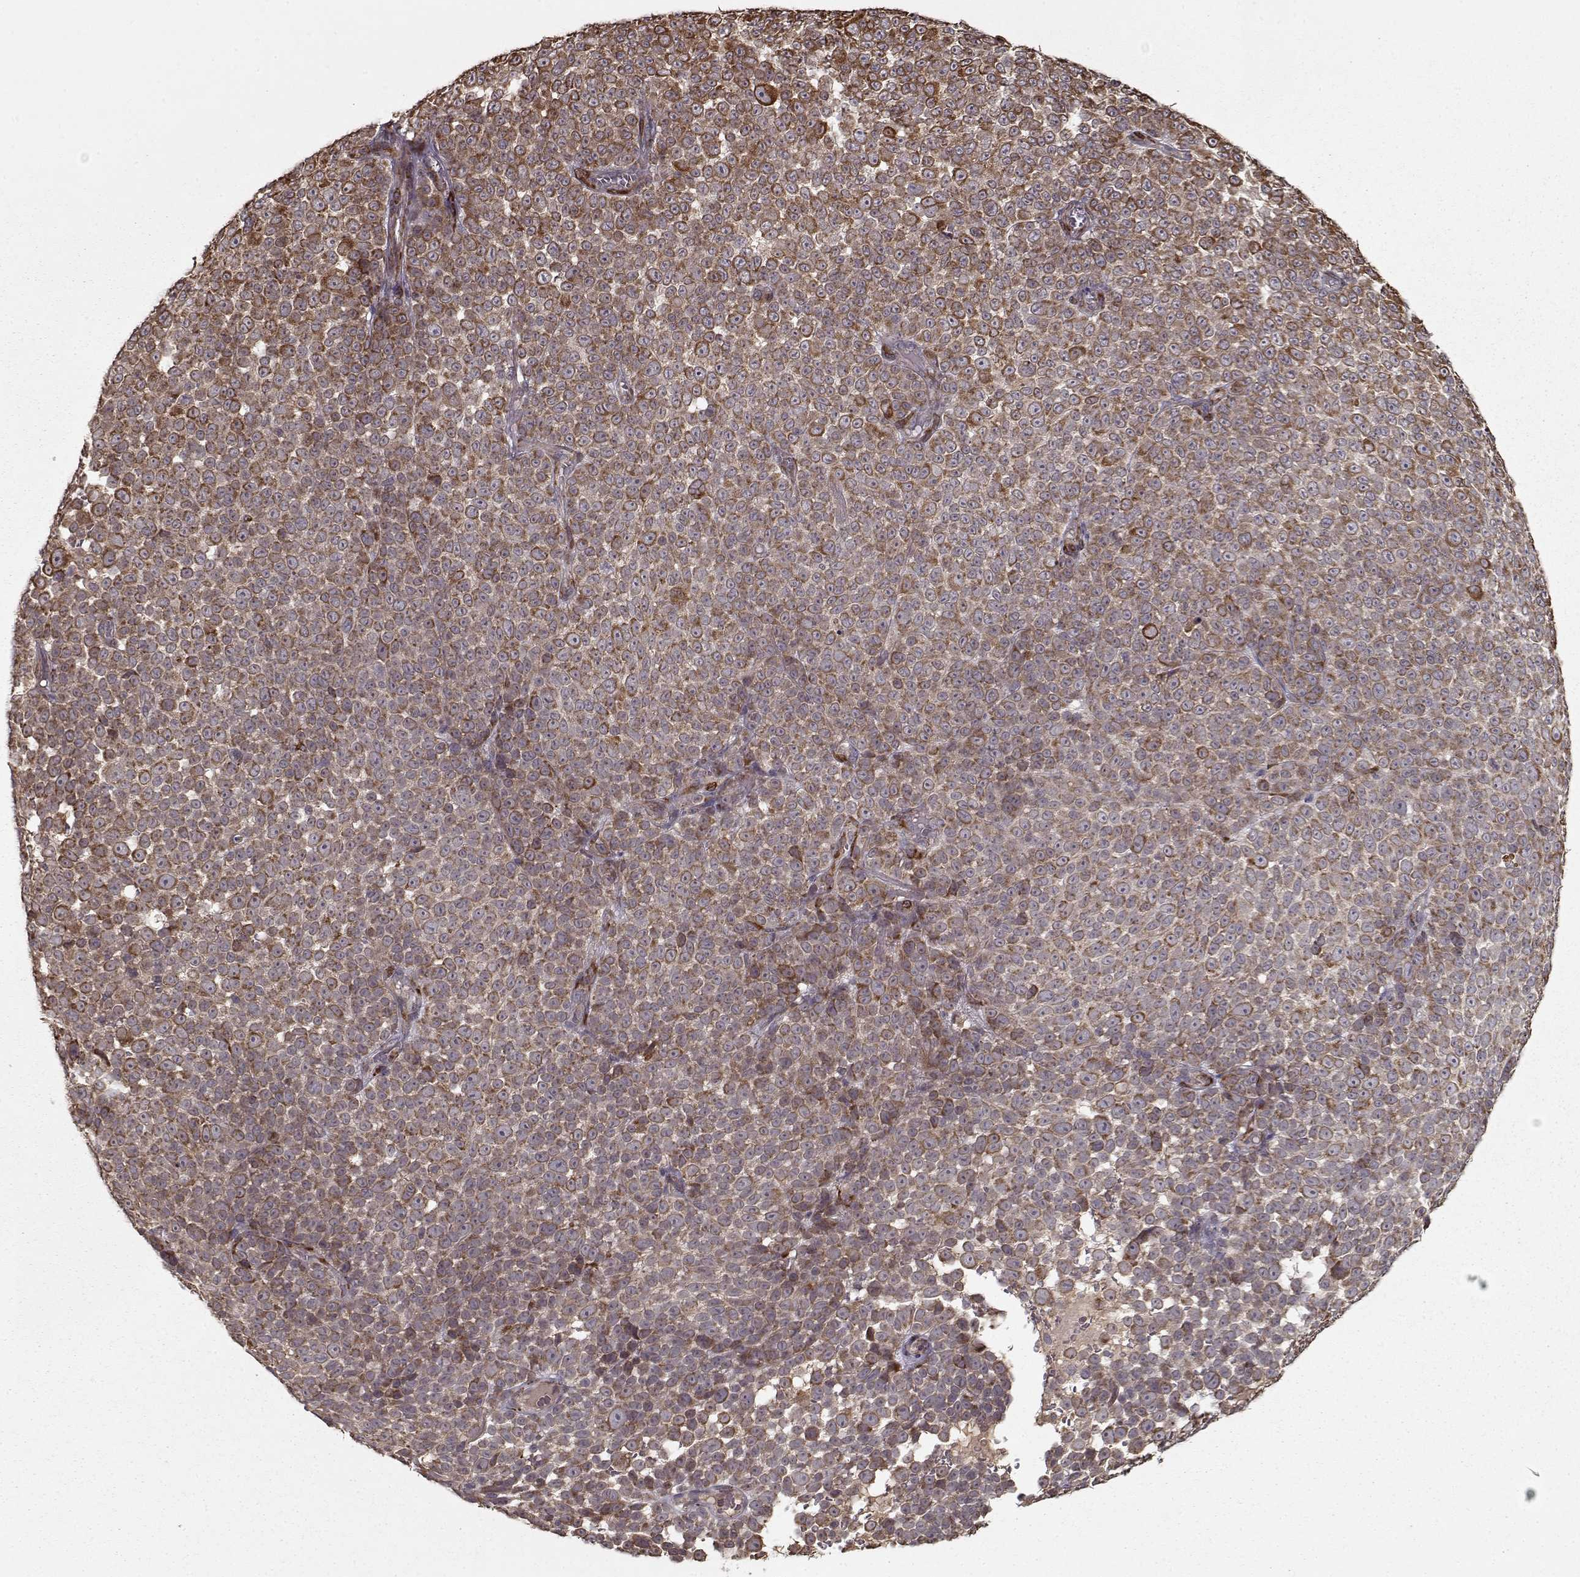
{"staining": {"intensity": "moderate", "quantity": ">75%", "location": "cytoplasmic/membranous"}, "tissue": "melanoma", "cell_type": "Tumor cells", "image_type": "cancer", "snomed": [{"axis": "morphology", "description": "Malignant melanoma, NOS"}, {"axis": "topography", "description": "Skin"}], "caption": "Malignant melanoma stained for a protein reveals moderate cytoplasmic/membranous positivity in tumor cells.", "gene": "IMMP1L", "patient": {"sex": "female", "age": 95}}